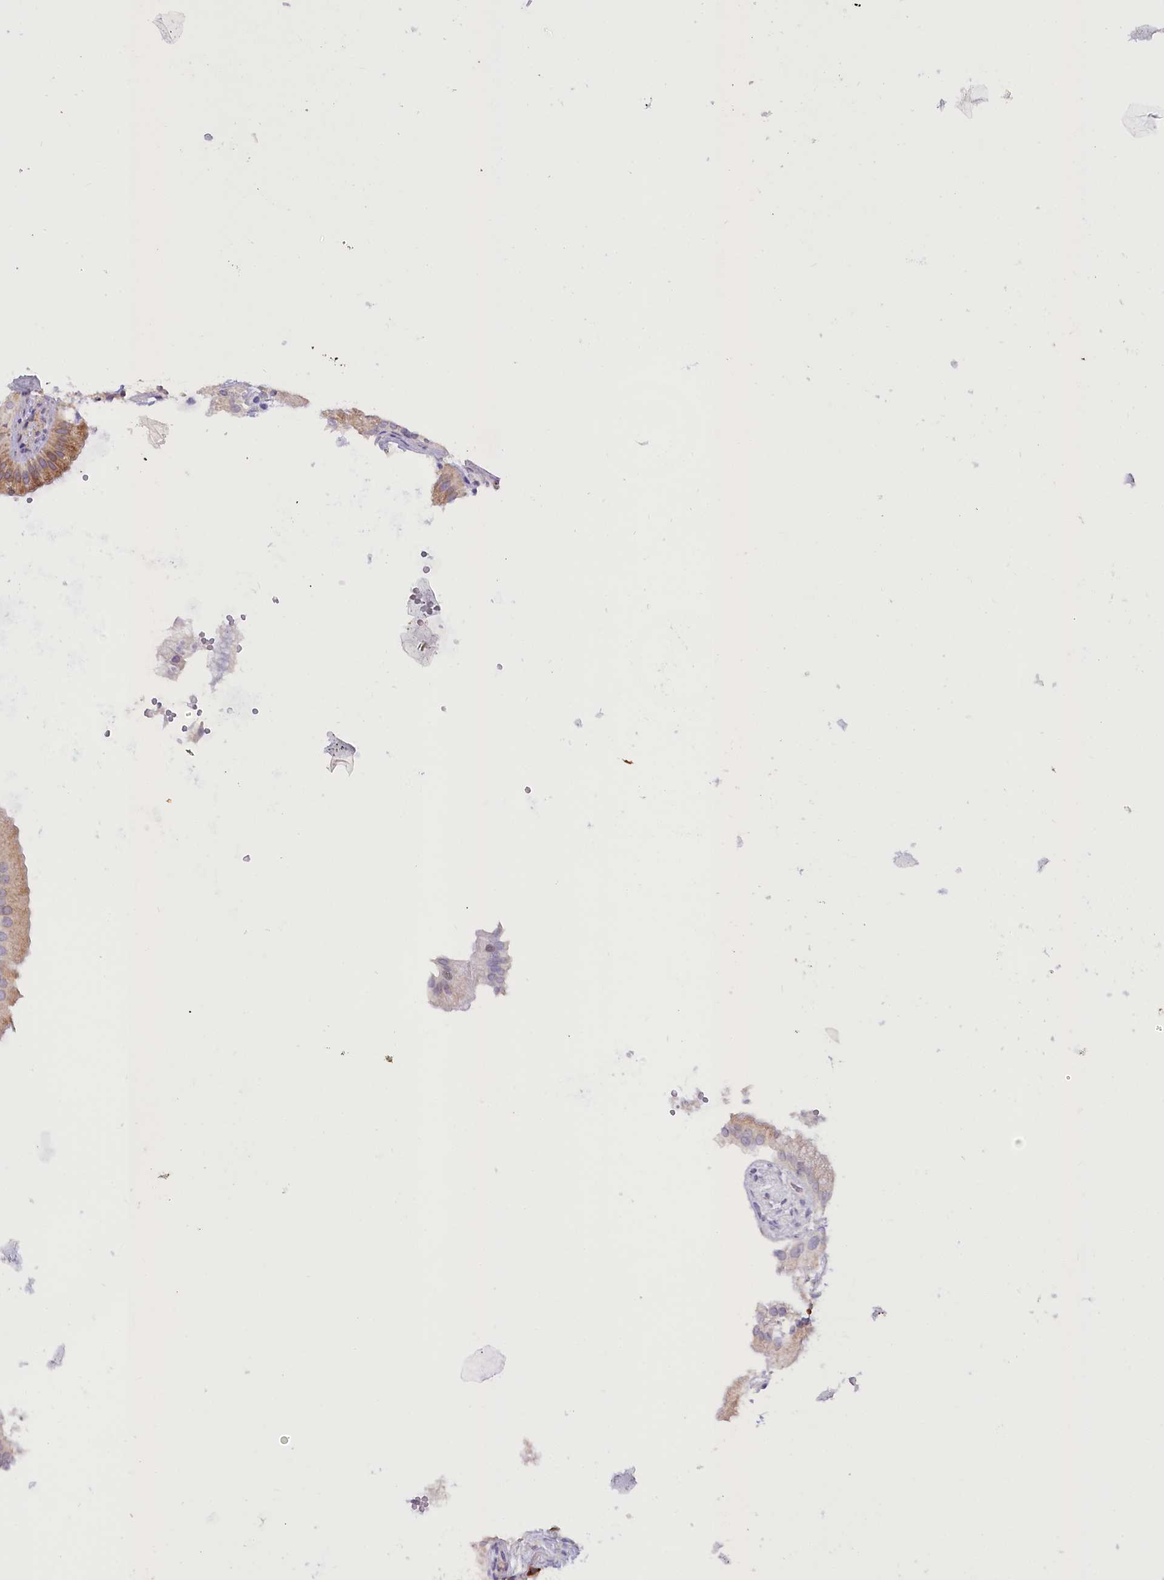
{"staining": {"intensity": "moderate", "quantity": "<25%", "location": "cytoplasmic/membranous"}, "tissue": "gallbladder", "cell_type": "Glandular cells", "image_type": "normal", "snomed": [{"axis": "morphology", "description": "Normal tissue, NOS"}, {"axis": "topography", "description": "Gallbladder"}], "caption": "Gallbladder stained for a protein (brown) exhibits moderate cytoplasmic/membranous positive expression in approximately <25% of glandular cells.", "gene": "NCKAP5", "patient": {"sex": "male", "age": 55}}